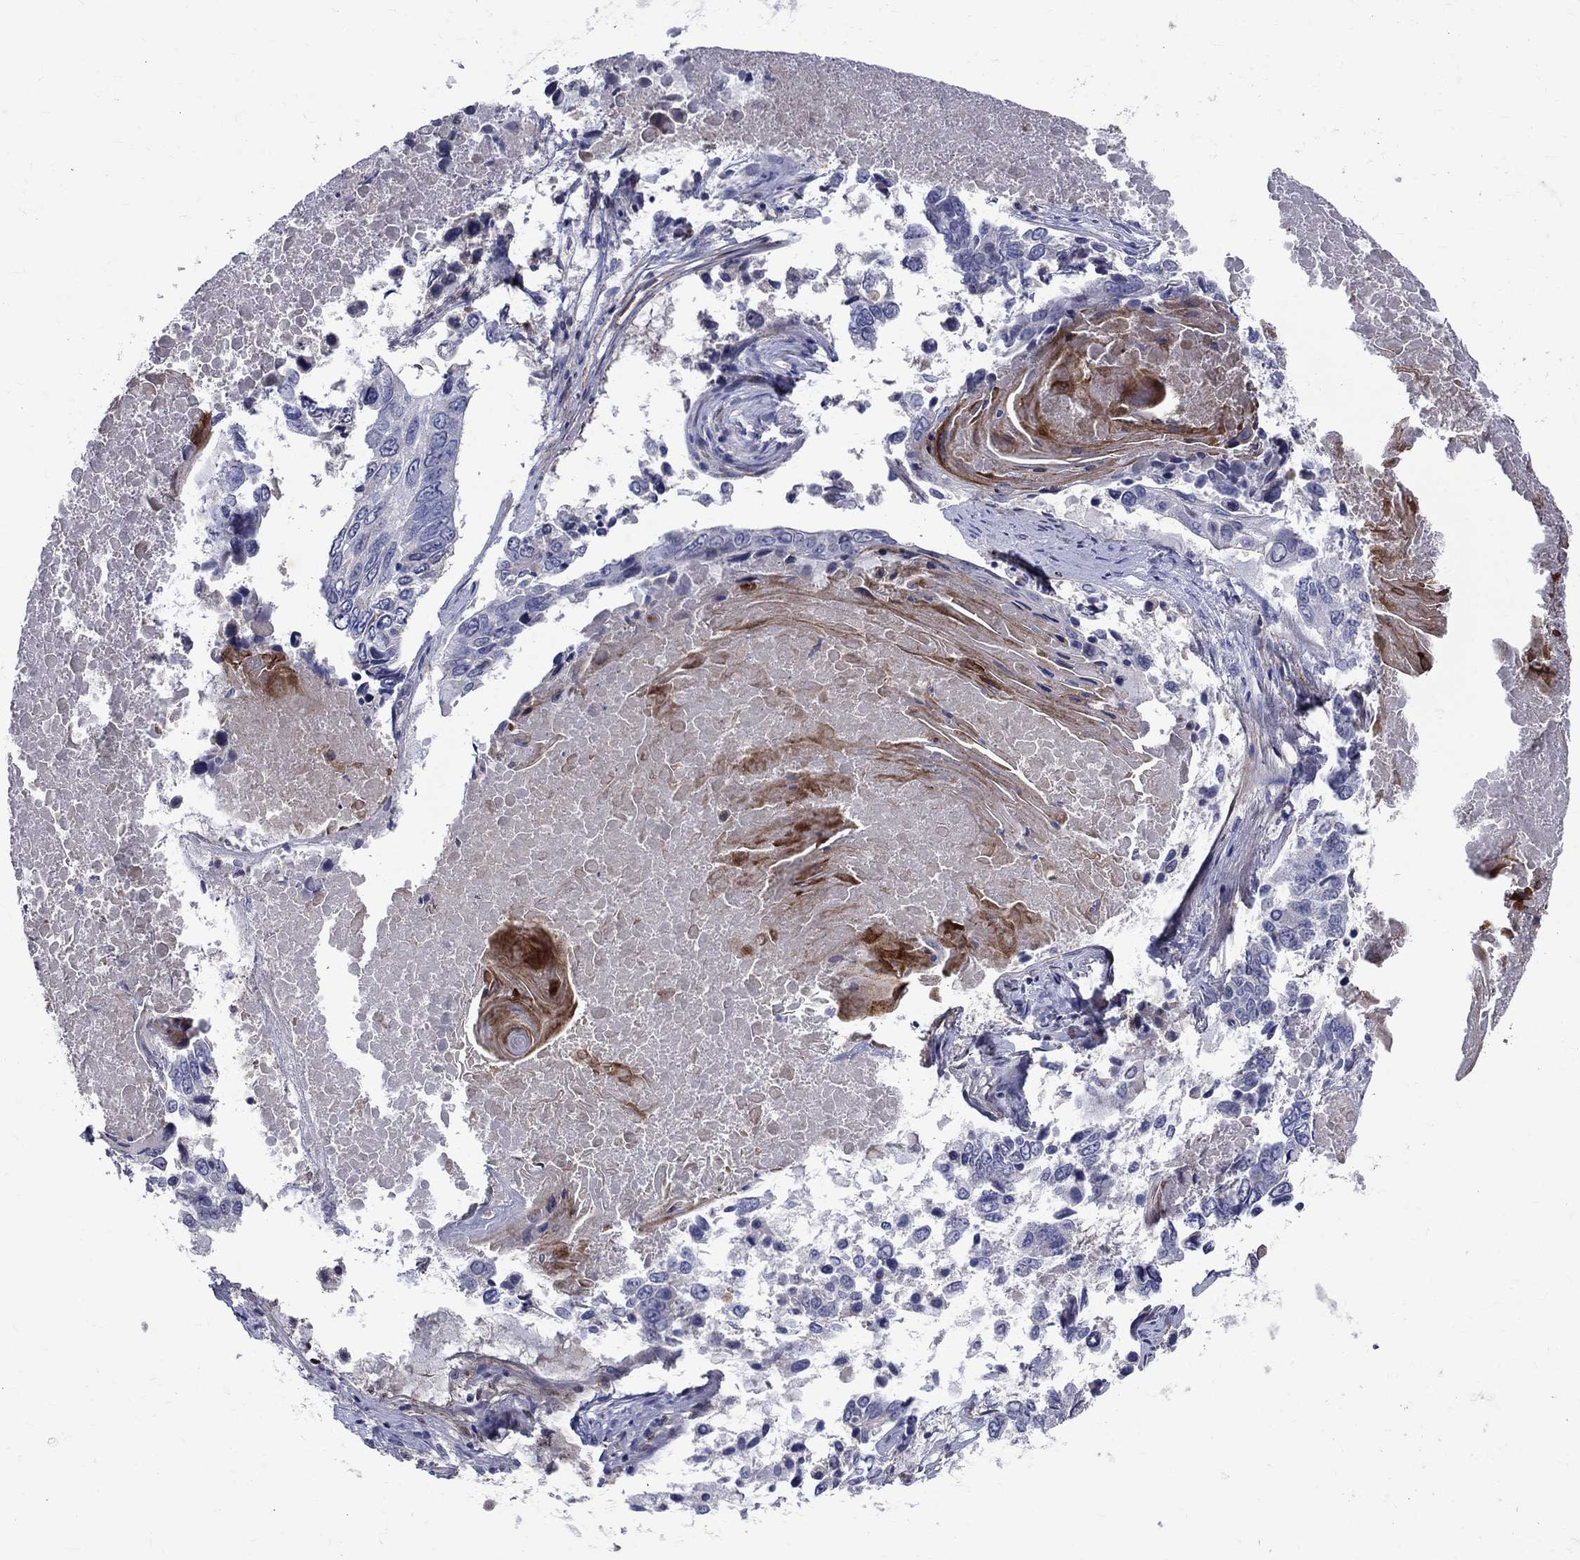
{"staining": {"intensity": "negative", "quantity": "none", "location": "none"}, "tissue": "lung cancer", "cell_type": "Tumor cells", "image_type": "cancer", "snomed": [{"axis": "morphology", "description": "Squamous cell carcinoma, NOS"}, {"axis": "topography", "description": "Lung"}], "caption": "Immunohistochemistry (IHC) photomicrograph of human squamous cell carcinoma (lung) stained for a protein (brown), which reveals no positivity in tumor cells.", "gene": "SLC4A10", "patient": {"sex": "male", "age": 73}}